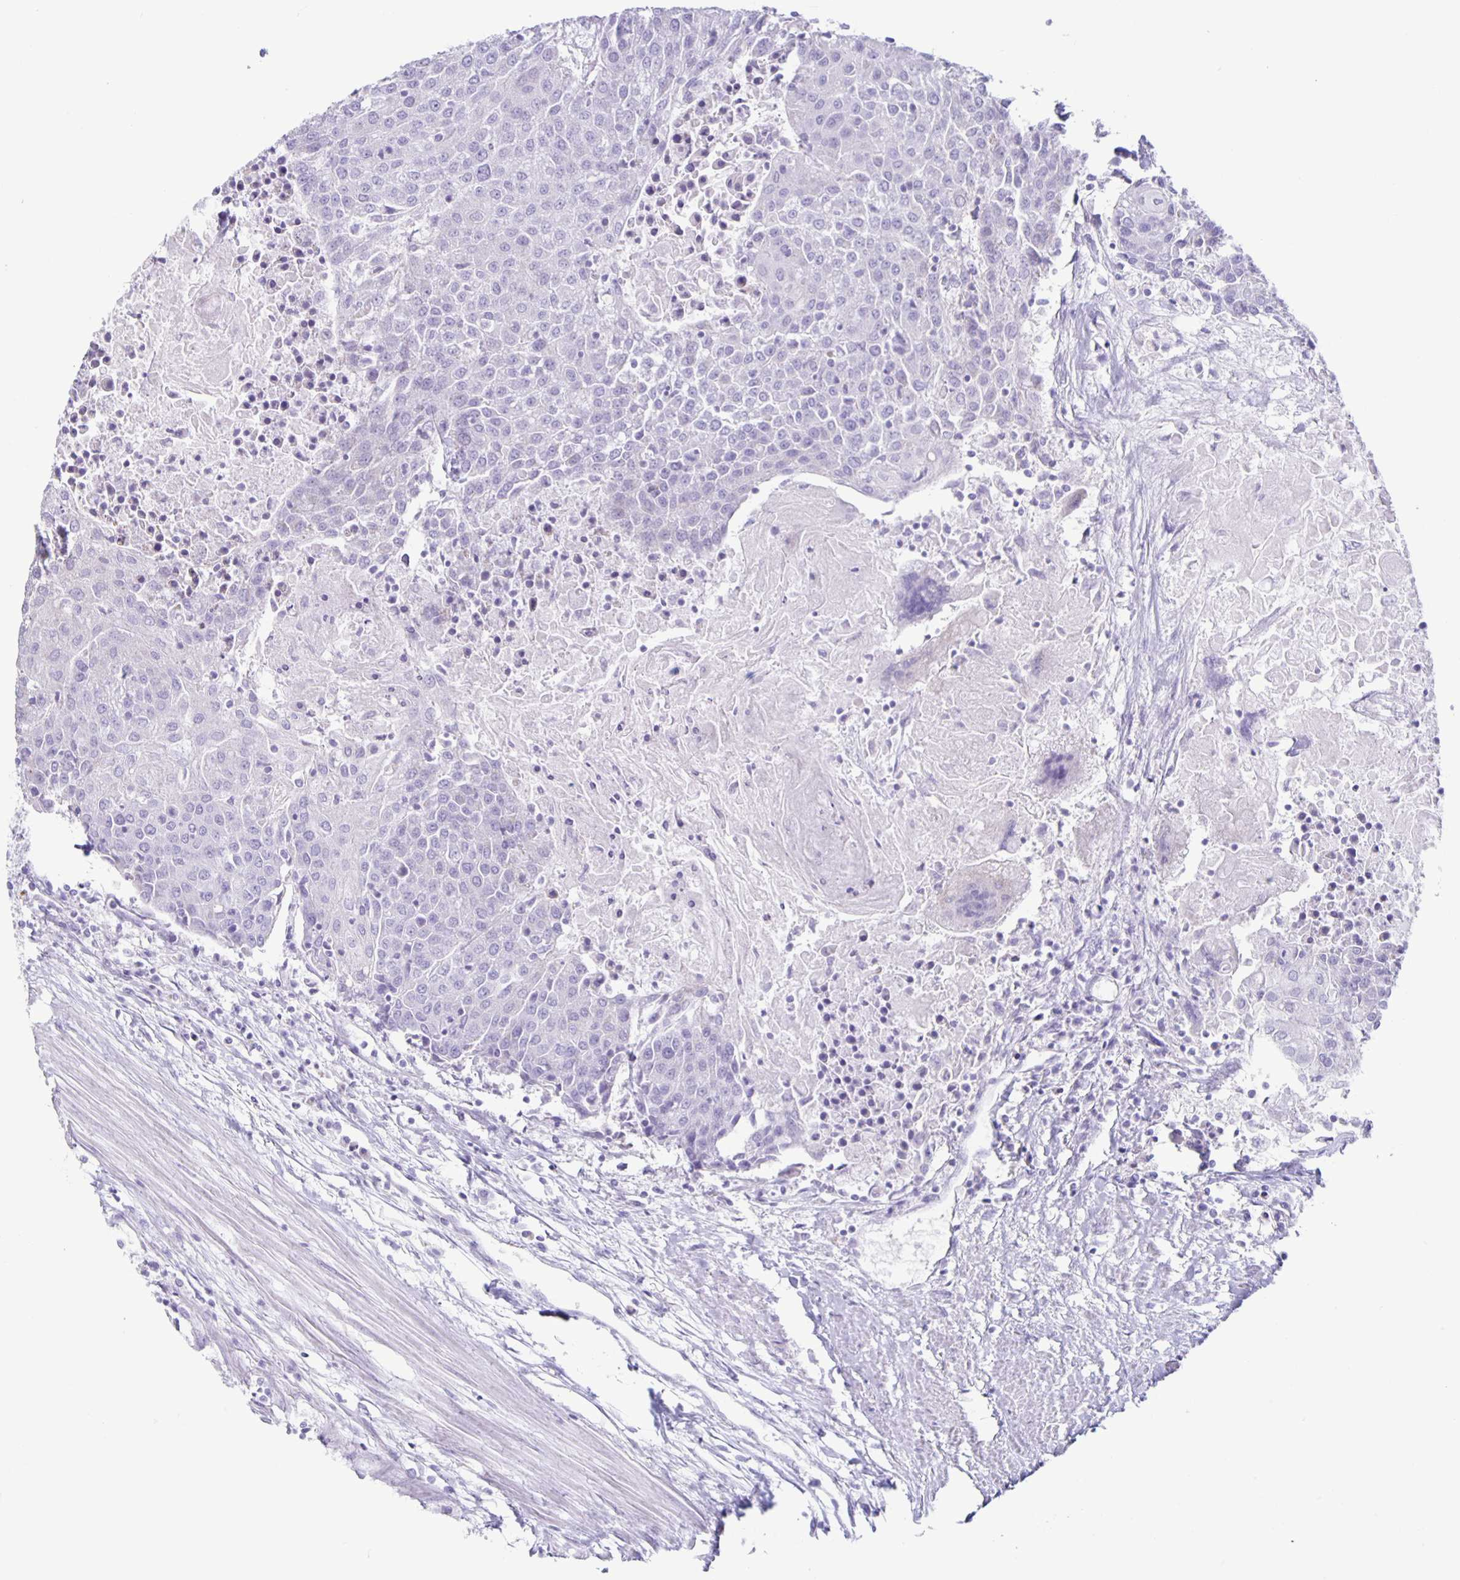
{"staining": {"intensity": "negative", "quantity": "none", "location": "none"}, "tissue": "urothelial cancer", "cell_type": "Tumor cells", "image_type": "cancer", "snomed": [{"axis": "morphology", "description": "Urothelial carcinoma, High grade"}, {"axis": "topography", "description": "Urinary bladder"}], "caption": "The micrograph reveals no staining of tumor cells in urothelial carcinoma (high-grade).", "gene": "CT45A5", "patient": {"sex": "female", "age": 85}}